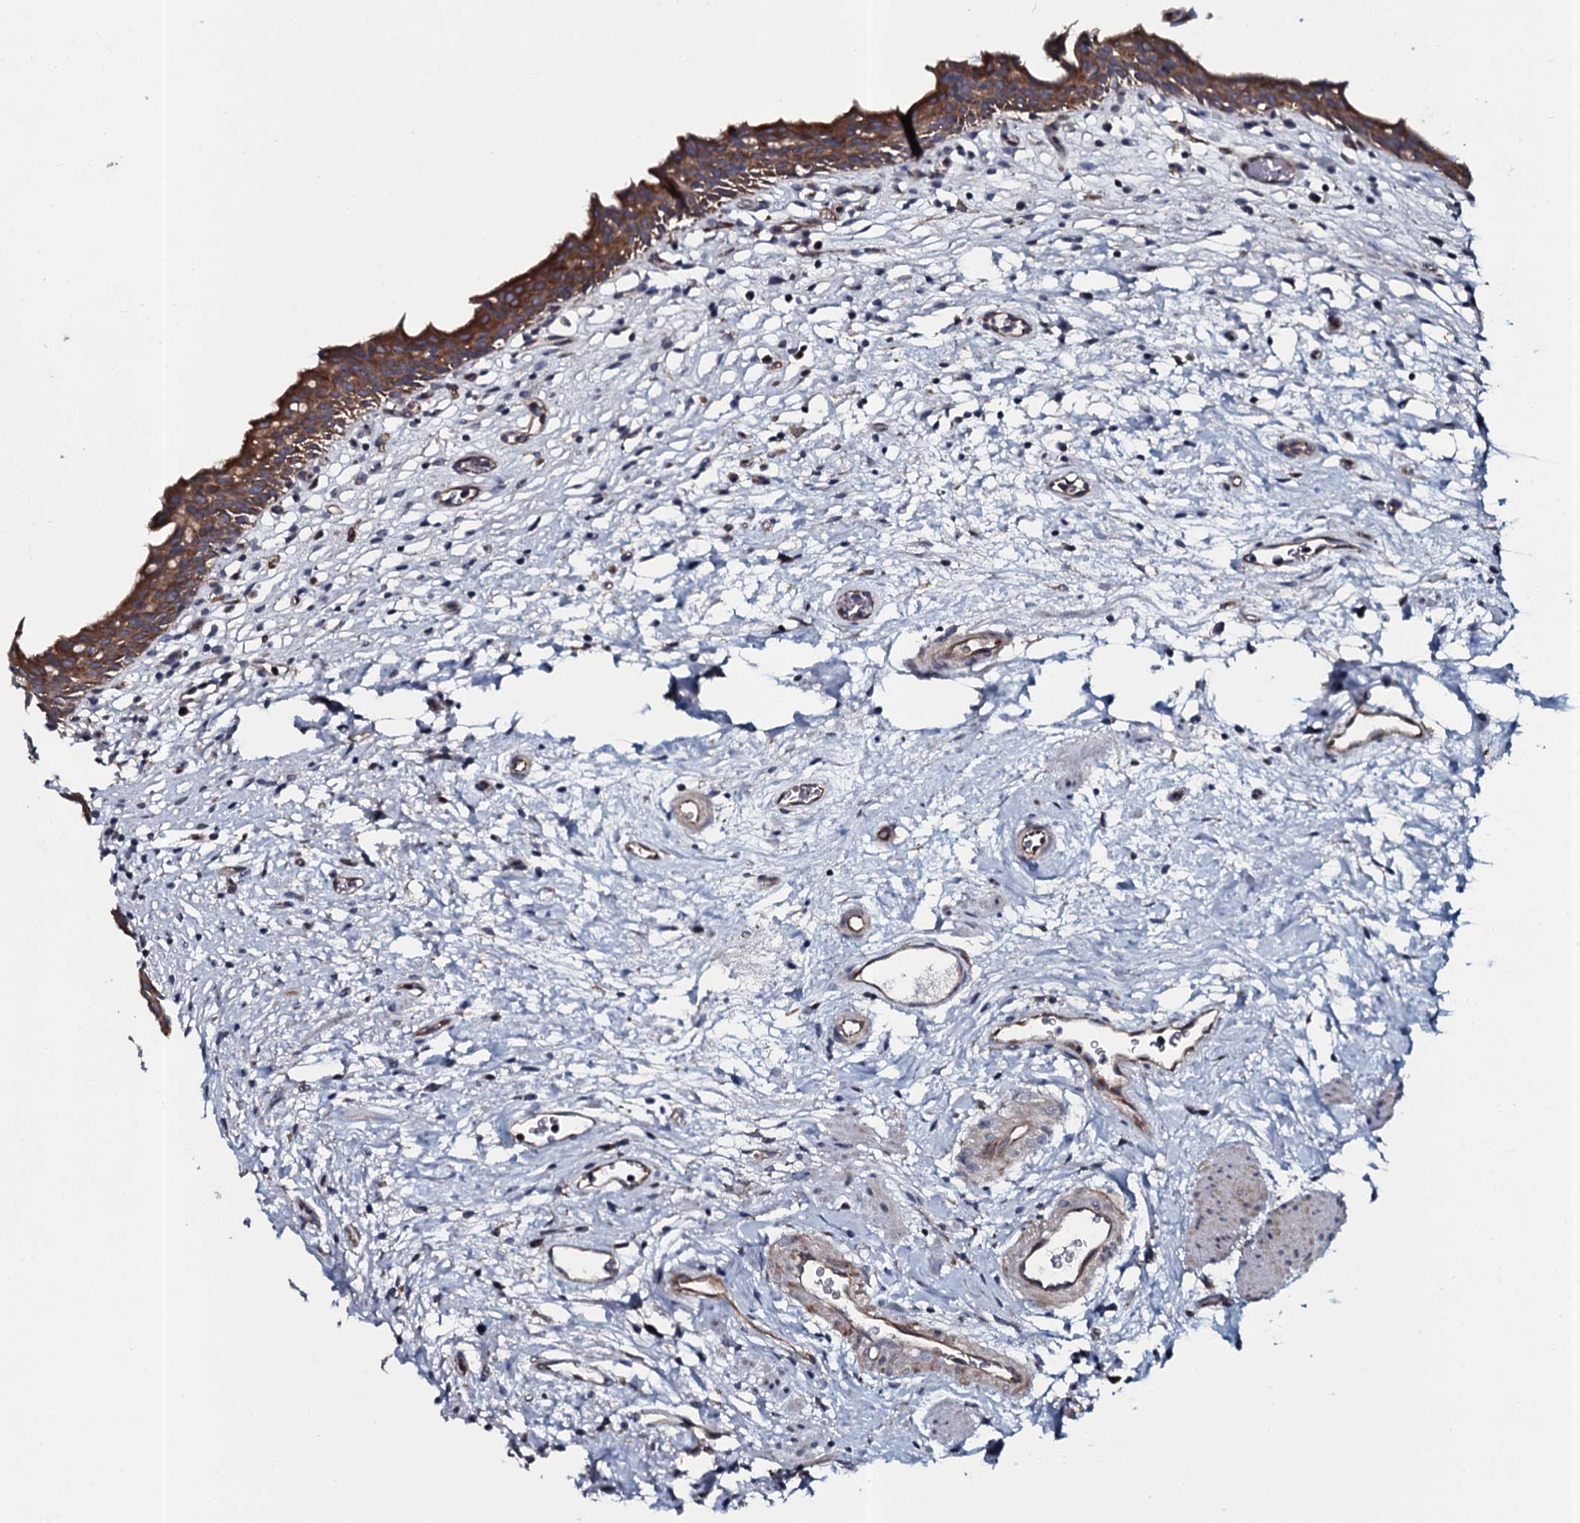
{"staining": {"intensity": "moderate", "quantity": ">75%", "location": "cytoplasmic/membranous"}, "tissue": "urinary bladder", "cell_type": "Urothelial cells", "image_type": "normal", "snomed": [{"axis": "morphology", "description": "Normal tissue, NOS"}, {"axis": "morphology", "description": "Inflammation, NOS"}, {"axis": "topography", "description": "Urinary bladder"}], "caption": "Protein staining of benign urinary bladder demonstrates moderate cytoplasmic/membranous positivity in about >75% of urothelial cells.", "gene": "TMEM151A", "patient": {"sex": "male", "age": 63}}